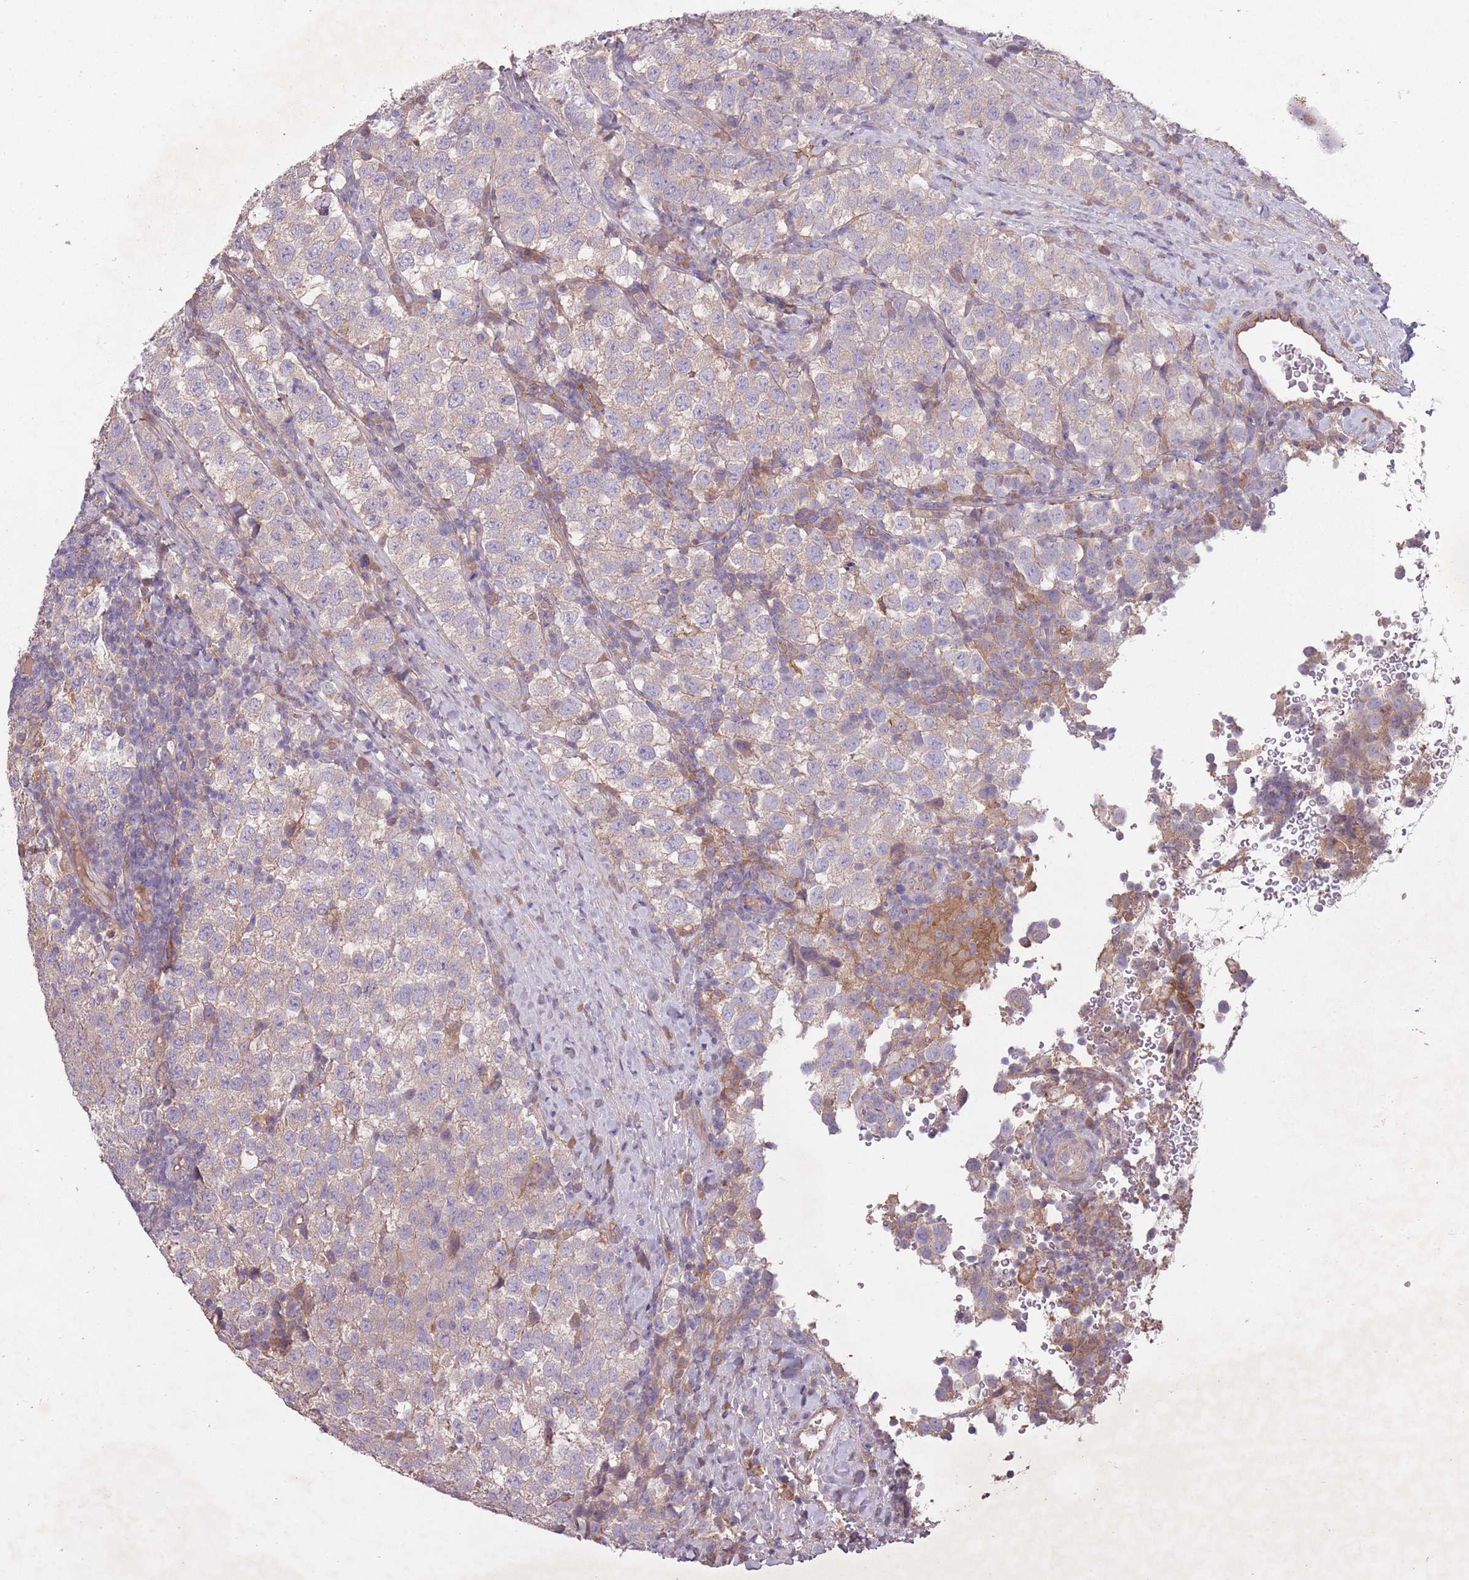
{"staining": {"intensity": "negative", "quantity": "none", "location": "none"}, "tissue": "testis cancer", "cell_type": "Tumor cells", "image_type": "cancer", "snomed": [{"axis": "morphology", "description": "Seminoma, NOS"}, {"axis": "topography", "description": "Testis"}], "caption": "Seminoma (testis) stained for a protein using immunohistochemistry demonstrates no staining tumor cells.", "gene": "OR2V2", "patient": {"sex": "male", "age": 34}}